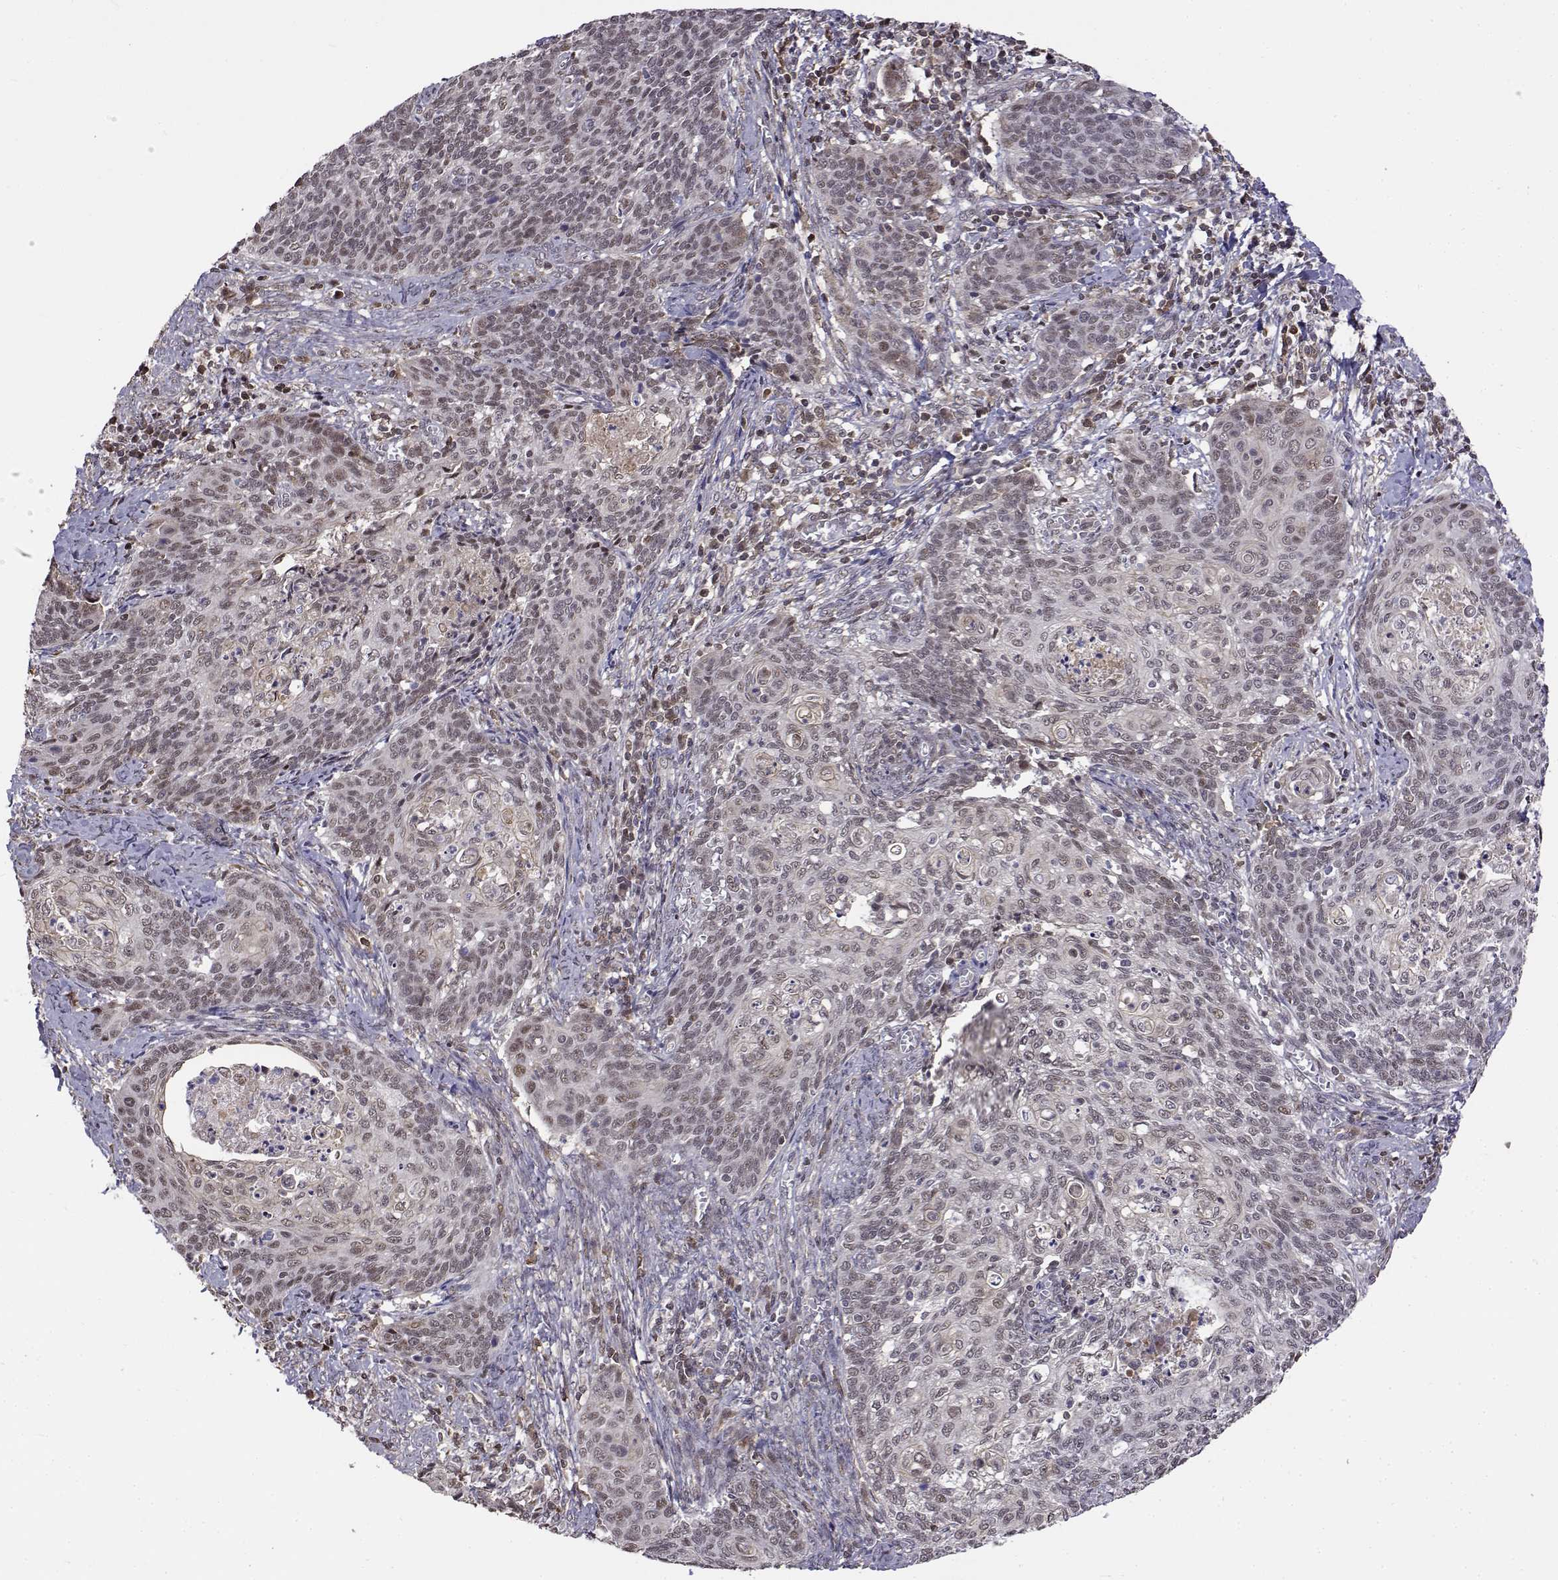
{"staining": {"intensity": "weak", "quantity": "<25%", "location": "nuclear"}, "tissue": "cervical cancer", "cell_type": "Tumor cells", "image_type": "cancer", "snomed": [{"axis": "morphology", "description": "Normal tissue, NOS"}, {"axis": "morphology", "description": "Squamous cell carcinoma, NOS"}, {"axis": "topography", "description": "Cervix"}], "caption": "The histopathology image displays no significant expression in tumor cells of cervical cancer (squamous cell carcinoma).", "gene": "ITGA7", "patient": {"sex": "female", "age": 39}}